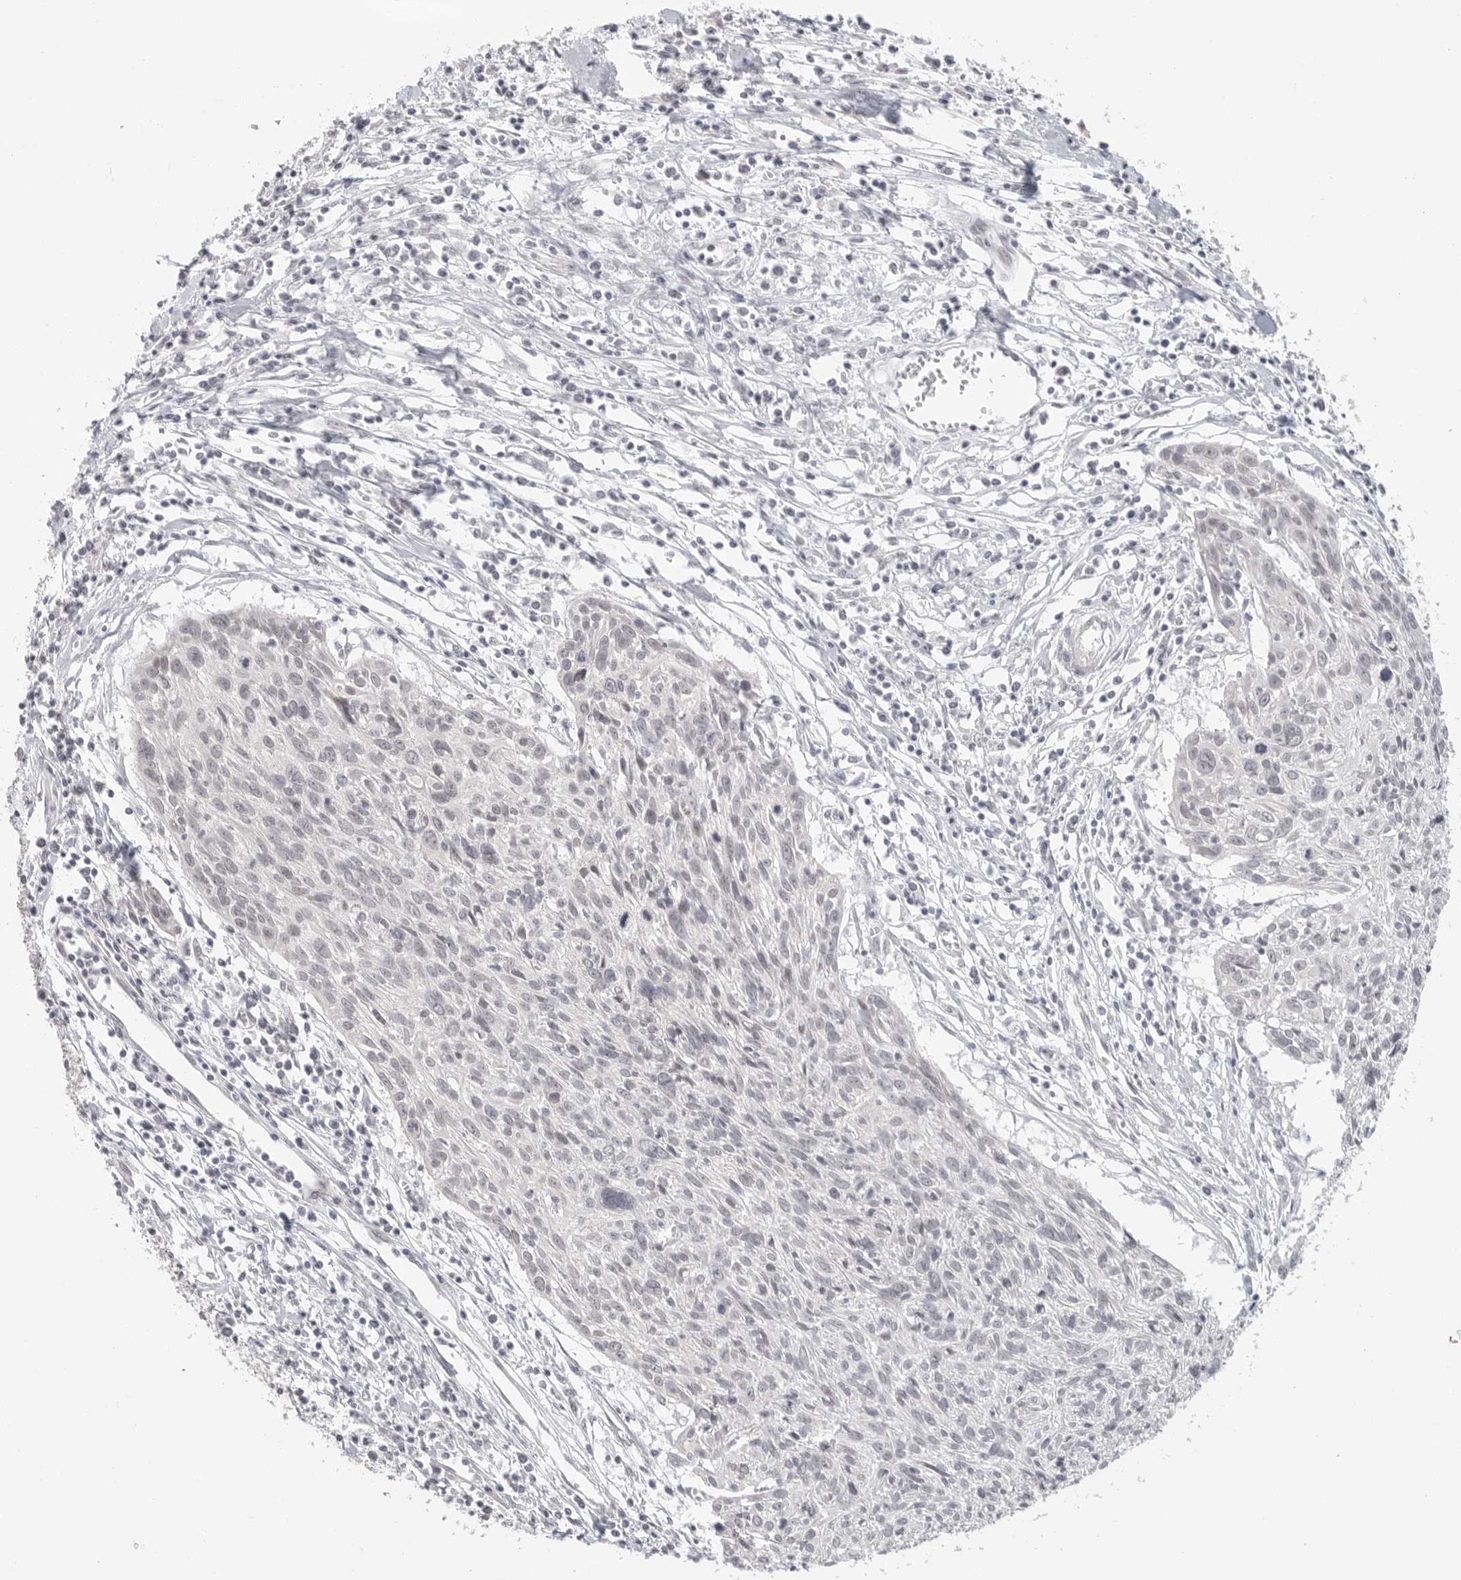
{"staining": {"intensity": "negative", "quantity": "none", "location": "none"}, "tissue": "cervical cancer", "cell_type": "Tumor cells", "image_type": "cancer", "snomed": [{"axis": "morphology", "description": "Squamous cell carcinoma, NOS"}, {"axis": "topography", "description": "Cervix"}], "caption": "Tumor cells show no significant protein staining in cervical squamous cell carcinoma. (DAB IHC visualized using brightfield microscopy, high magnification).", "gene": "KLK11", "patient": {"sex": "female", "age": 51}}